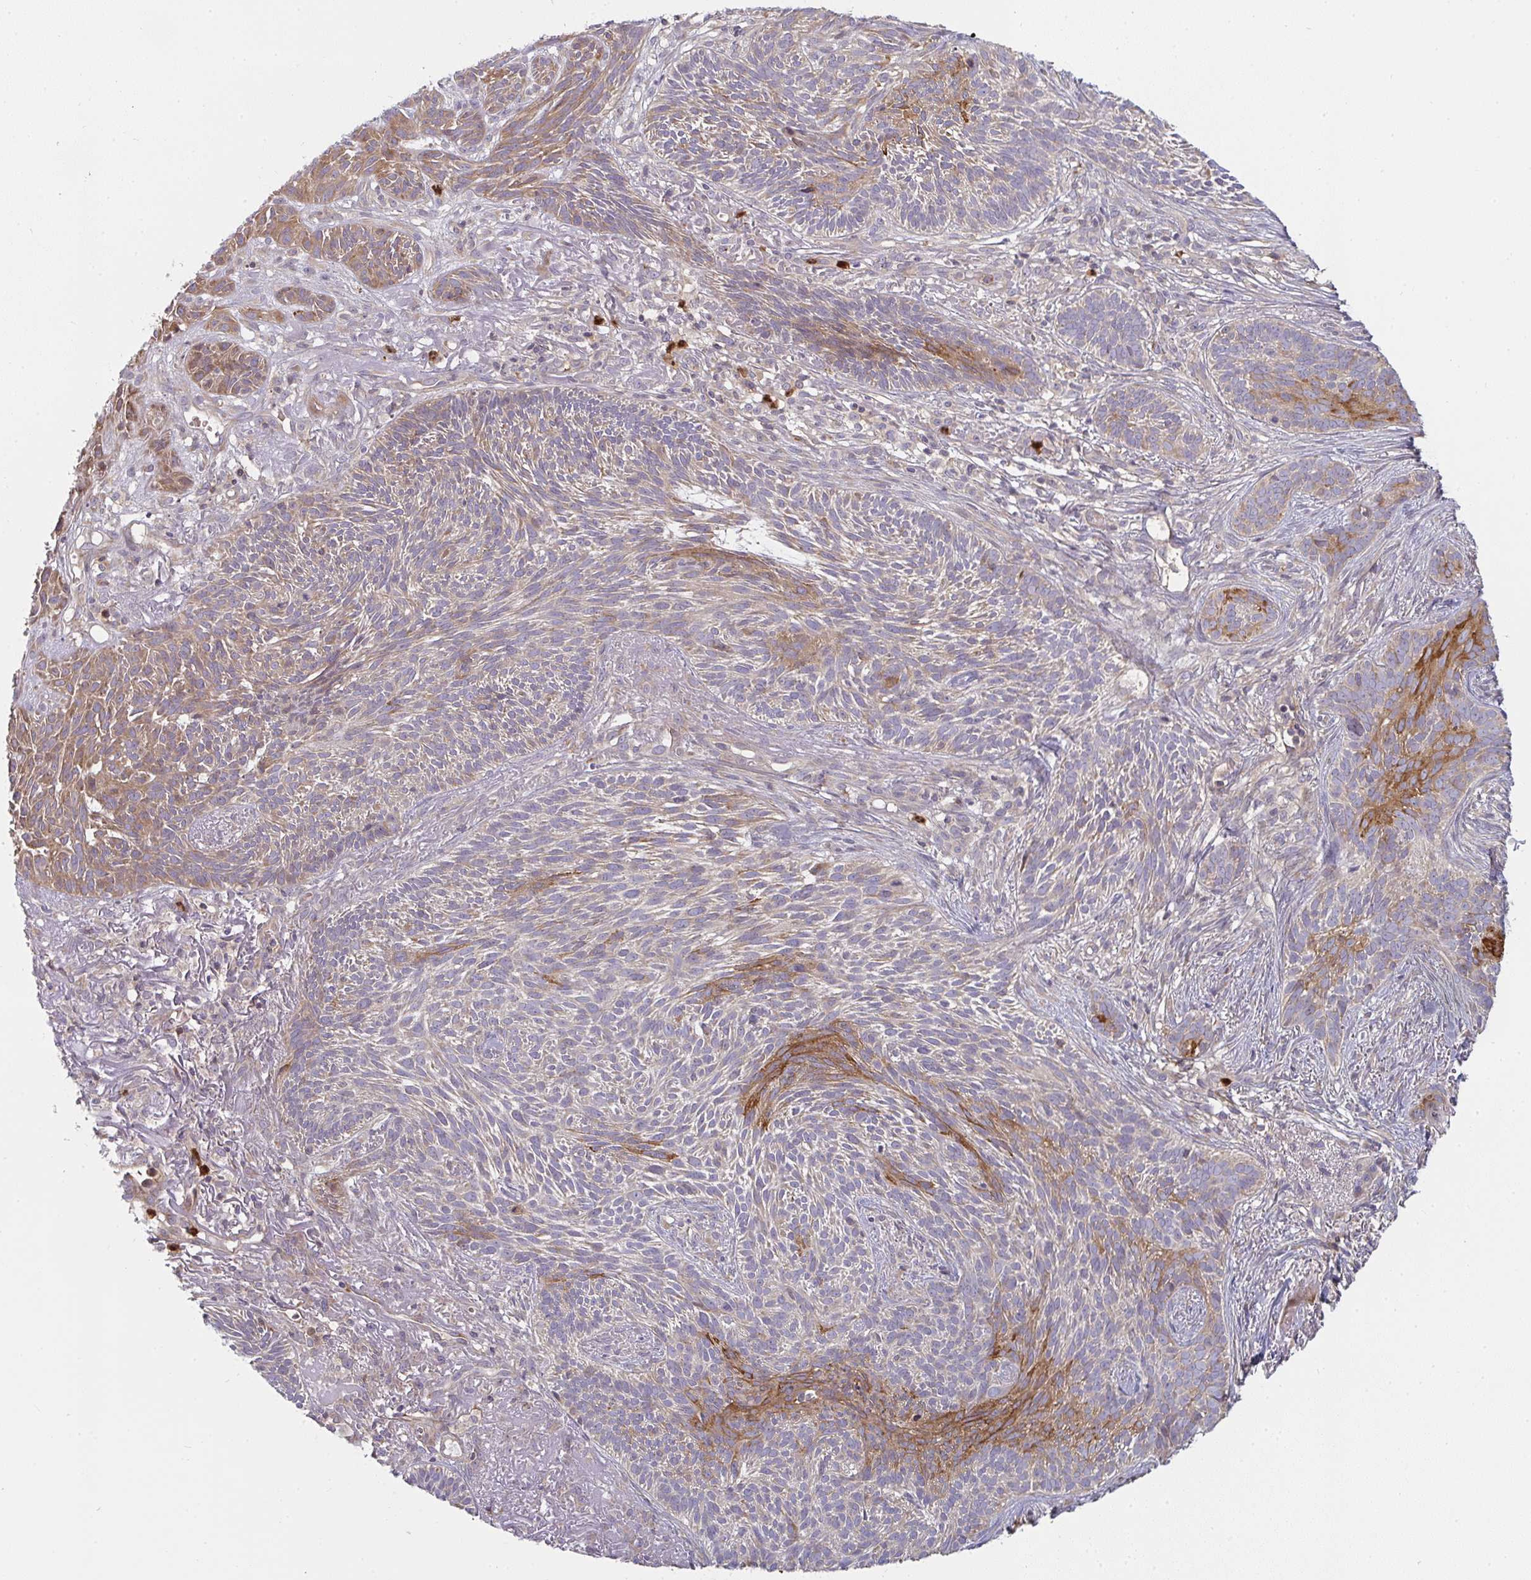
{"staining": {"intensity": "moderate", "quantity": "25%-75%", "location": "cytoplasmic/membranous"}, "tissue": "skin cancer", "cell_type": "Tumor cells", "image_type": "cancer", "snomed": [{"axis": "morphology", "description": "Basal cell carcinoma"}, {"axis": "topography", "description": "Skin"}], "caption": "A histopathology image showing moderate cytoplasmic/membranous positivity in approximately 25%-75% of tumor cells in skin basal cell carcinoma, as visualized by brown immunohistochemical staining.", "gene": "CSF3R", "patient": {"sex": "female", "age": 78}}